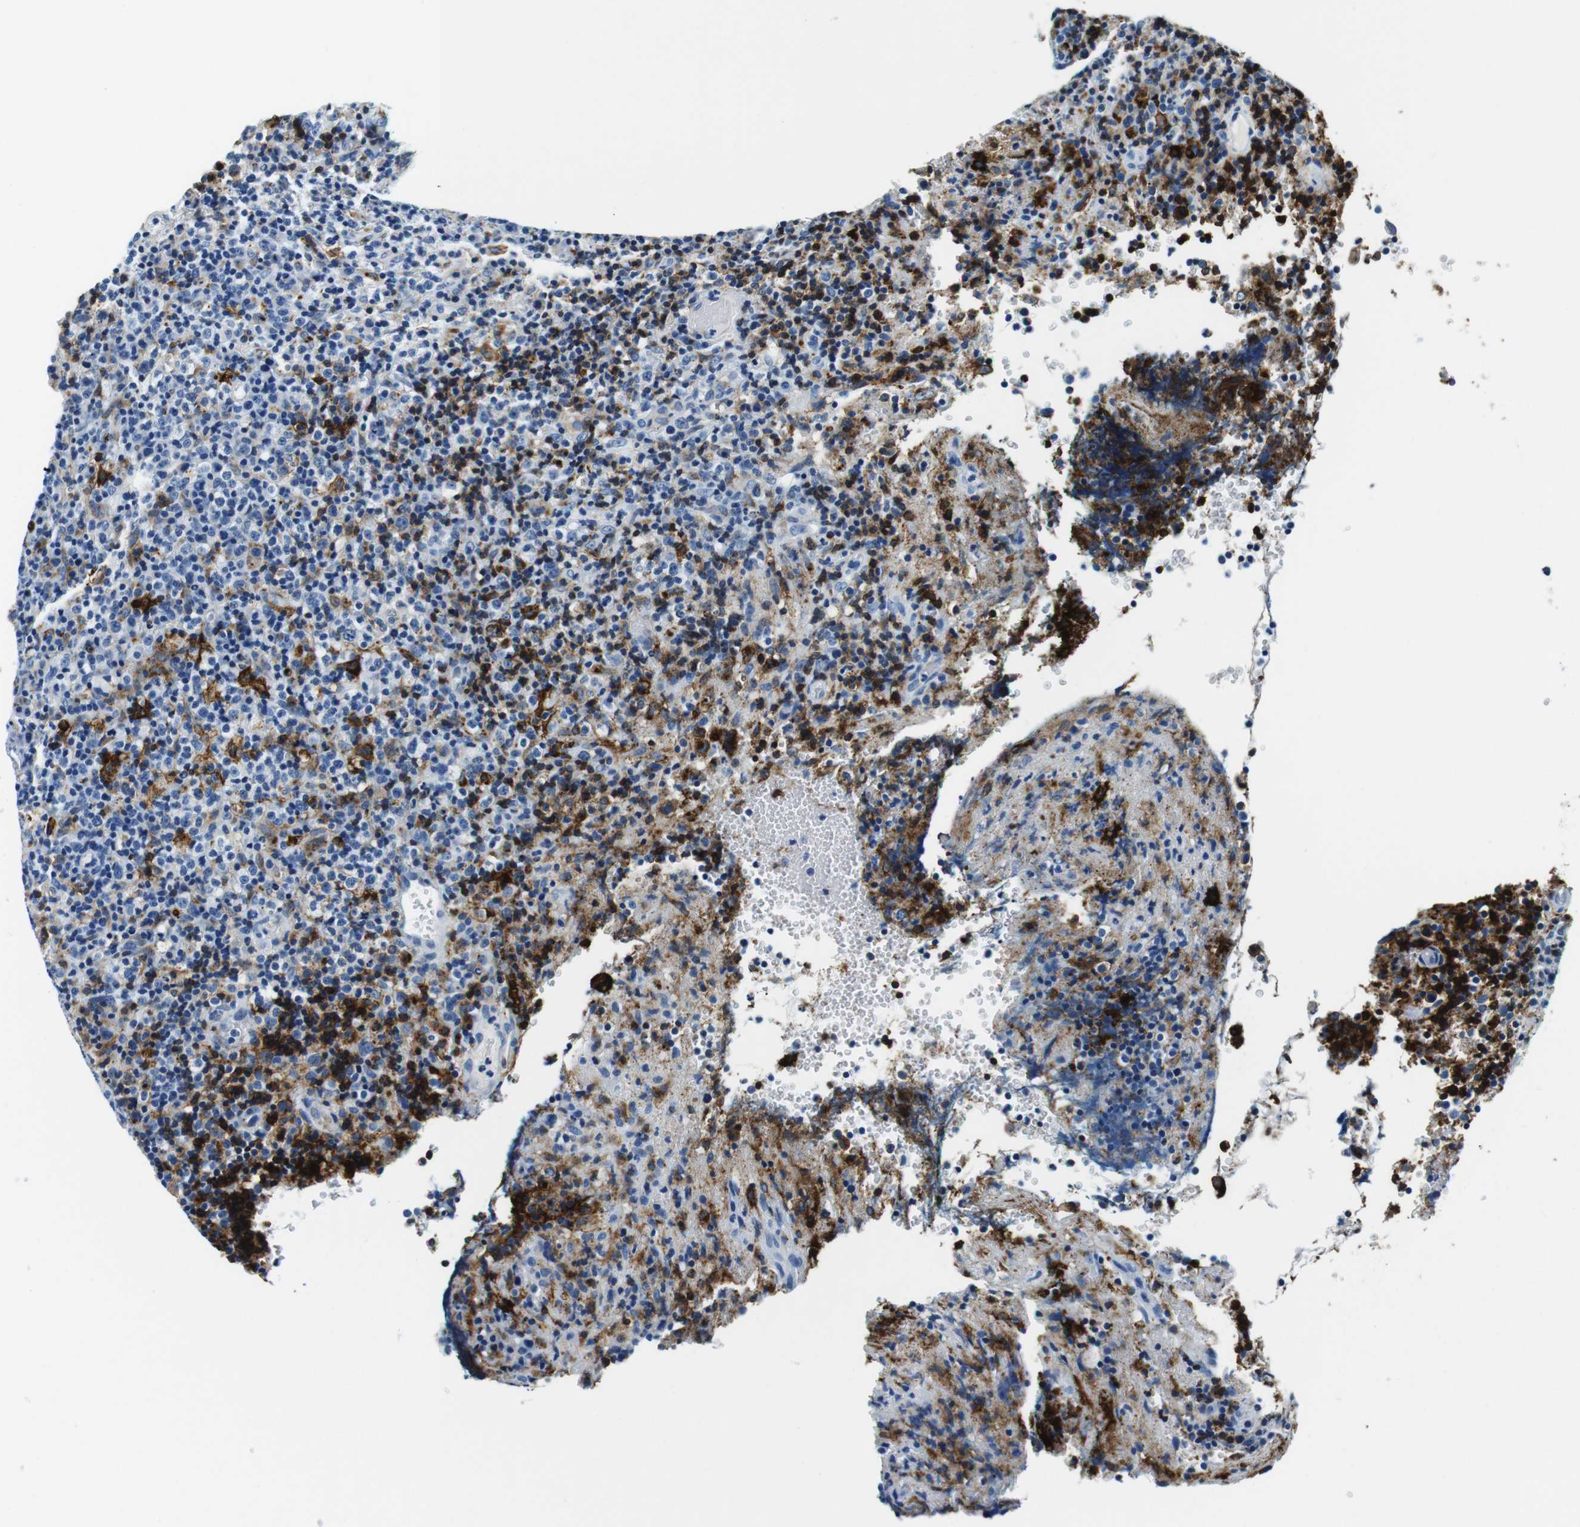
{"staining": {"intensity": "strong", "quantity": "<25%", "location": "cytoplasmic/membranous"}, "tissue": "lymphoma", "cell_type": "Tumor cells", "image_type": "cancer", "snomed": [{"axis": "morphology", "description": "Malignant lymphoma, non-Hodgkin's type, High grade"}, {"axis": "topography", "description": "Lymph node"}], "caption": "An image of human malignant lymphoma, non-Hodgkin's type (high-grade) stained for a protein reveals strong cytoplasmic/membranous brown staining in tumor cells.", "gene": "HLA-DRB1", "patient": {"sex": "female", "age": 76}}